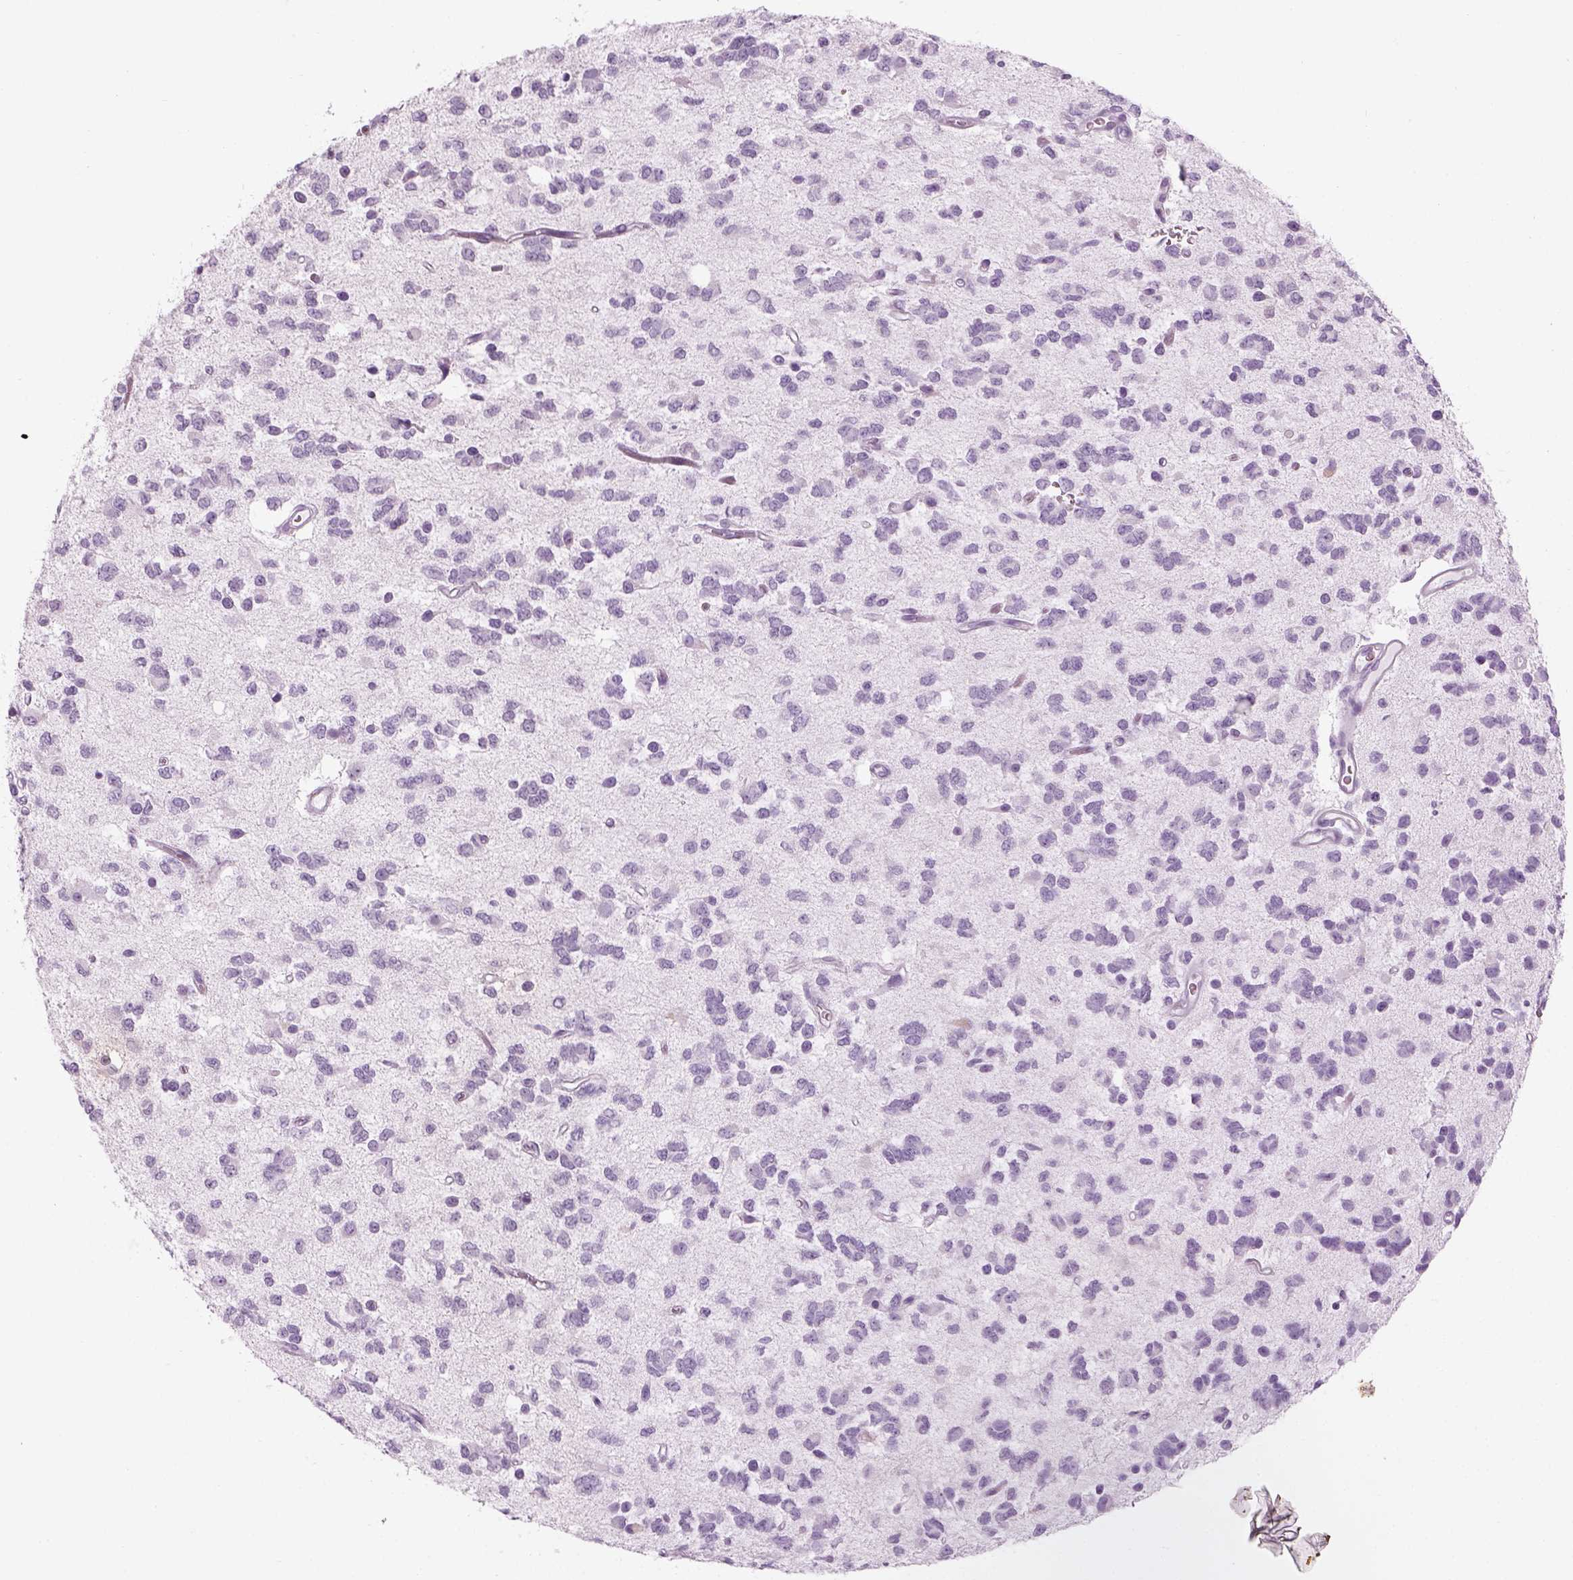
{"staining": {"intensity": "negative", "quantity": "none", "location": "none"}, "tissue": "glioma", "cell_type": "Tumor cells", "image_type": "cancer", "snomed": [{"axis": "morphology", "description": "Glioma, malignant, Low grade"}, {"axis": "topography", "description": "Brain"}], "caption": "This is a photomicrograph of IHC staining of glioma, which shows no positivity in tumor cells.", "gene": "SAG", "patient": {"sex": "female", "age": 45}}